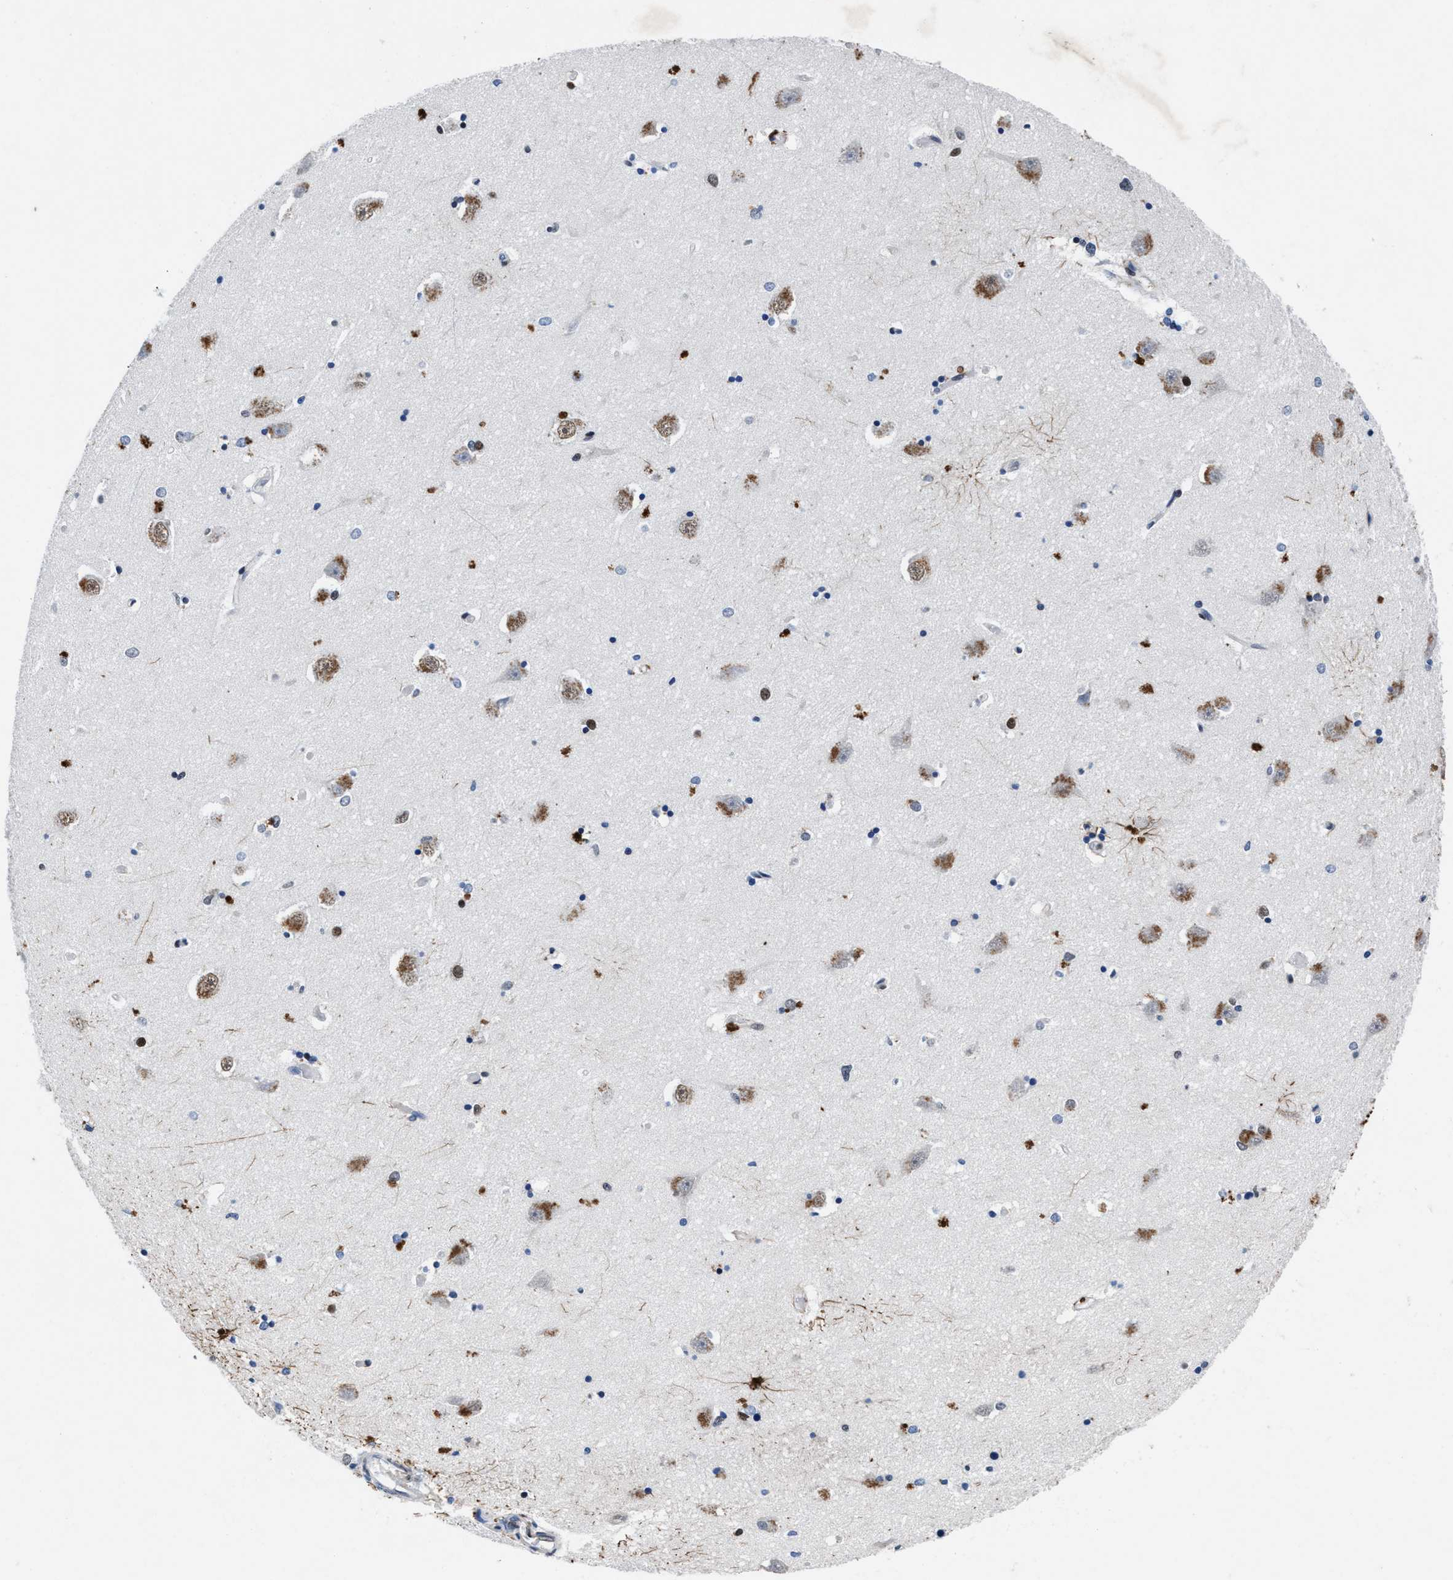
{"staining": {"intensity": "strong", "quantity": "<25%", "location": "nuclear"}, "tissue": "hippocampus", "cell_type": "Glial cells", "image_type": "normal", "snomed": [{"axis": "morphology", "description": "Normal tissue, NOS"}, {"axis": "topography", "description": "Hippocampus"}], "caption": "A medium amount of strong nuclear expression is identified in about <25% of glial cells in normal hippocampus.", "gene": "WDR81", "patient": {"sex": "male", "age": 45}}